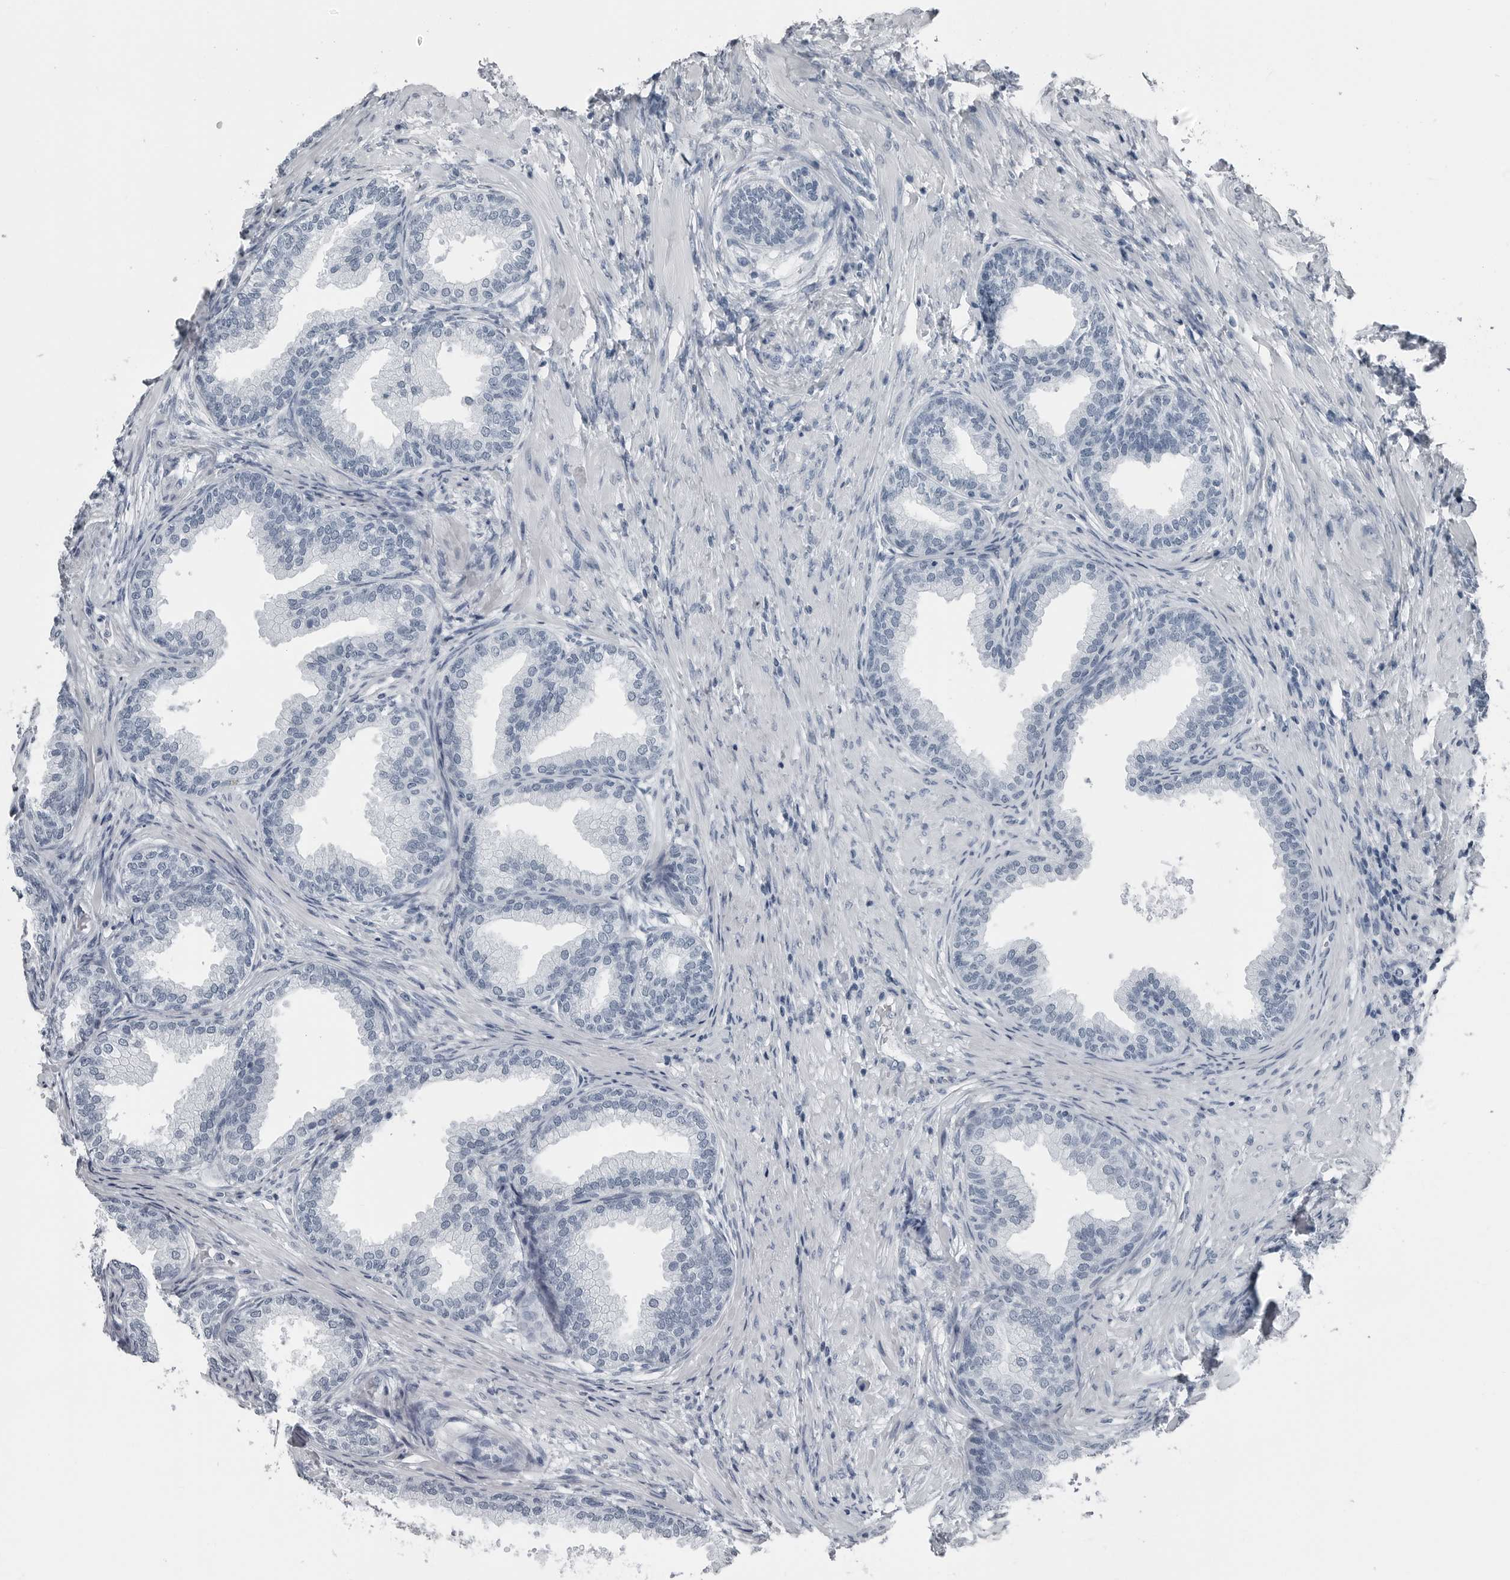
{"staining": {"intensity": "negative", "quantity": "none", "location": "none"}, "tissue": "prostate", "cell_type": "Glandular cells", "image_type": "normal", "snomed": [{"axis": "morphology", "description": "Normal tissue, NOS"}, {"axis": "topography", "description": "Prostate"}], "caption": "High magnification brightfield microscopy of normal prostate stained with DAB (brown) and counterstained with hematoxylin (blue): glandular cells show no significant positivity. Brightfield microscopy of immunohistochemistry stained with DAB (brown) and hematoxylin (blue), captured at high magnification.", "gene": "SPINK1", "patient": {"sex": "male", "age": 76}}